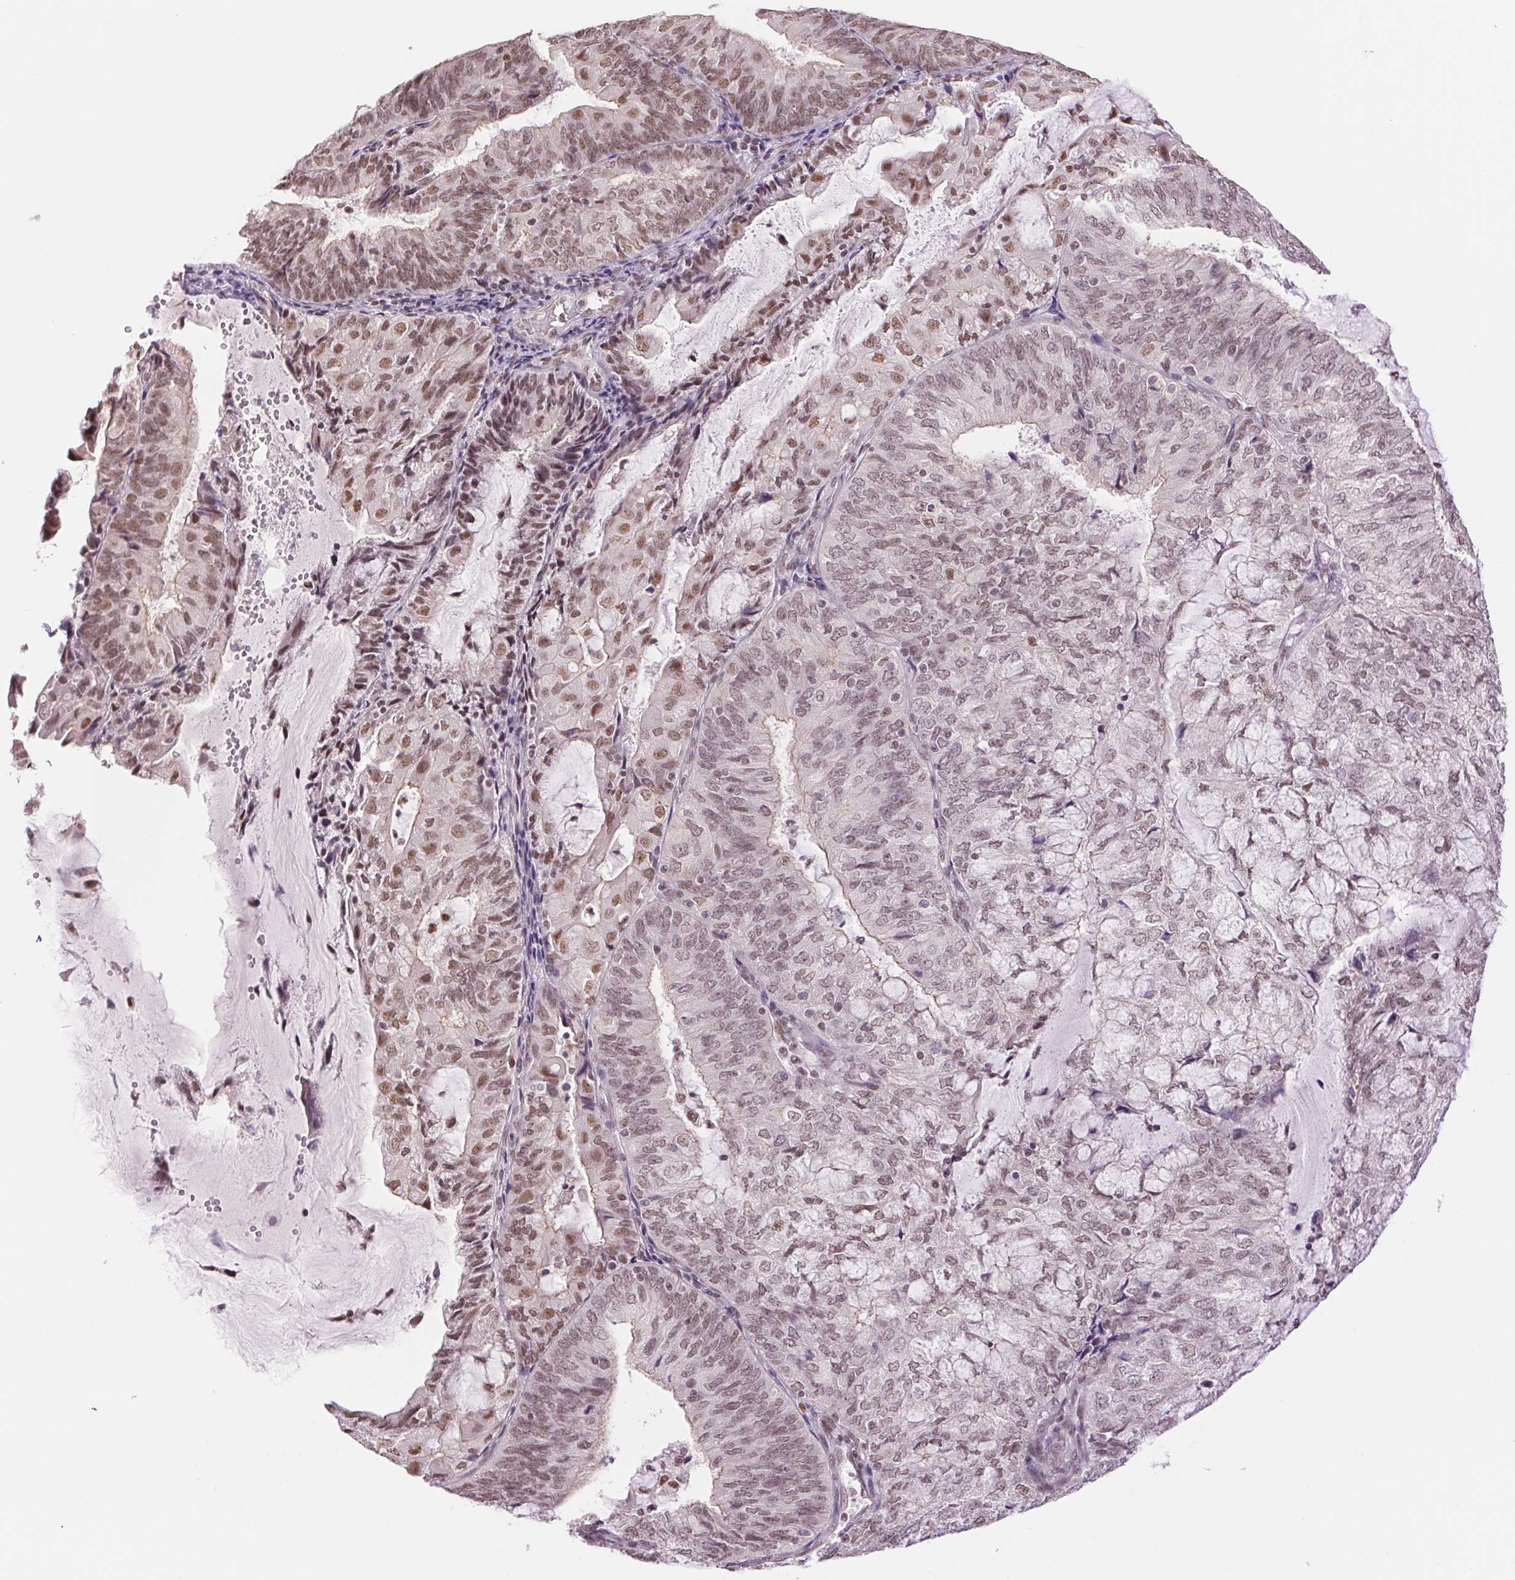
{"staining": {"intensity": "moderate", "quantity": "25%-75%", "location": "nuclear"}, "tissue": "endometrial cancer", "cell_type": "Tumor cells", "image_type": "cancer", "snomed": [{"axis": "morphology", "description": "Adenocarcinoma, NOS"}, {"axis": "topography", "description": "Endometrium"}], "caption": "Endometrial cancer stained with DAB IHC displays medium levels of moderate nuclear expression in approximately 25%-75% of tumor cells.", "gene": "RPRD1B", "patient": {"sex": "female", "age": 81}}